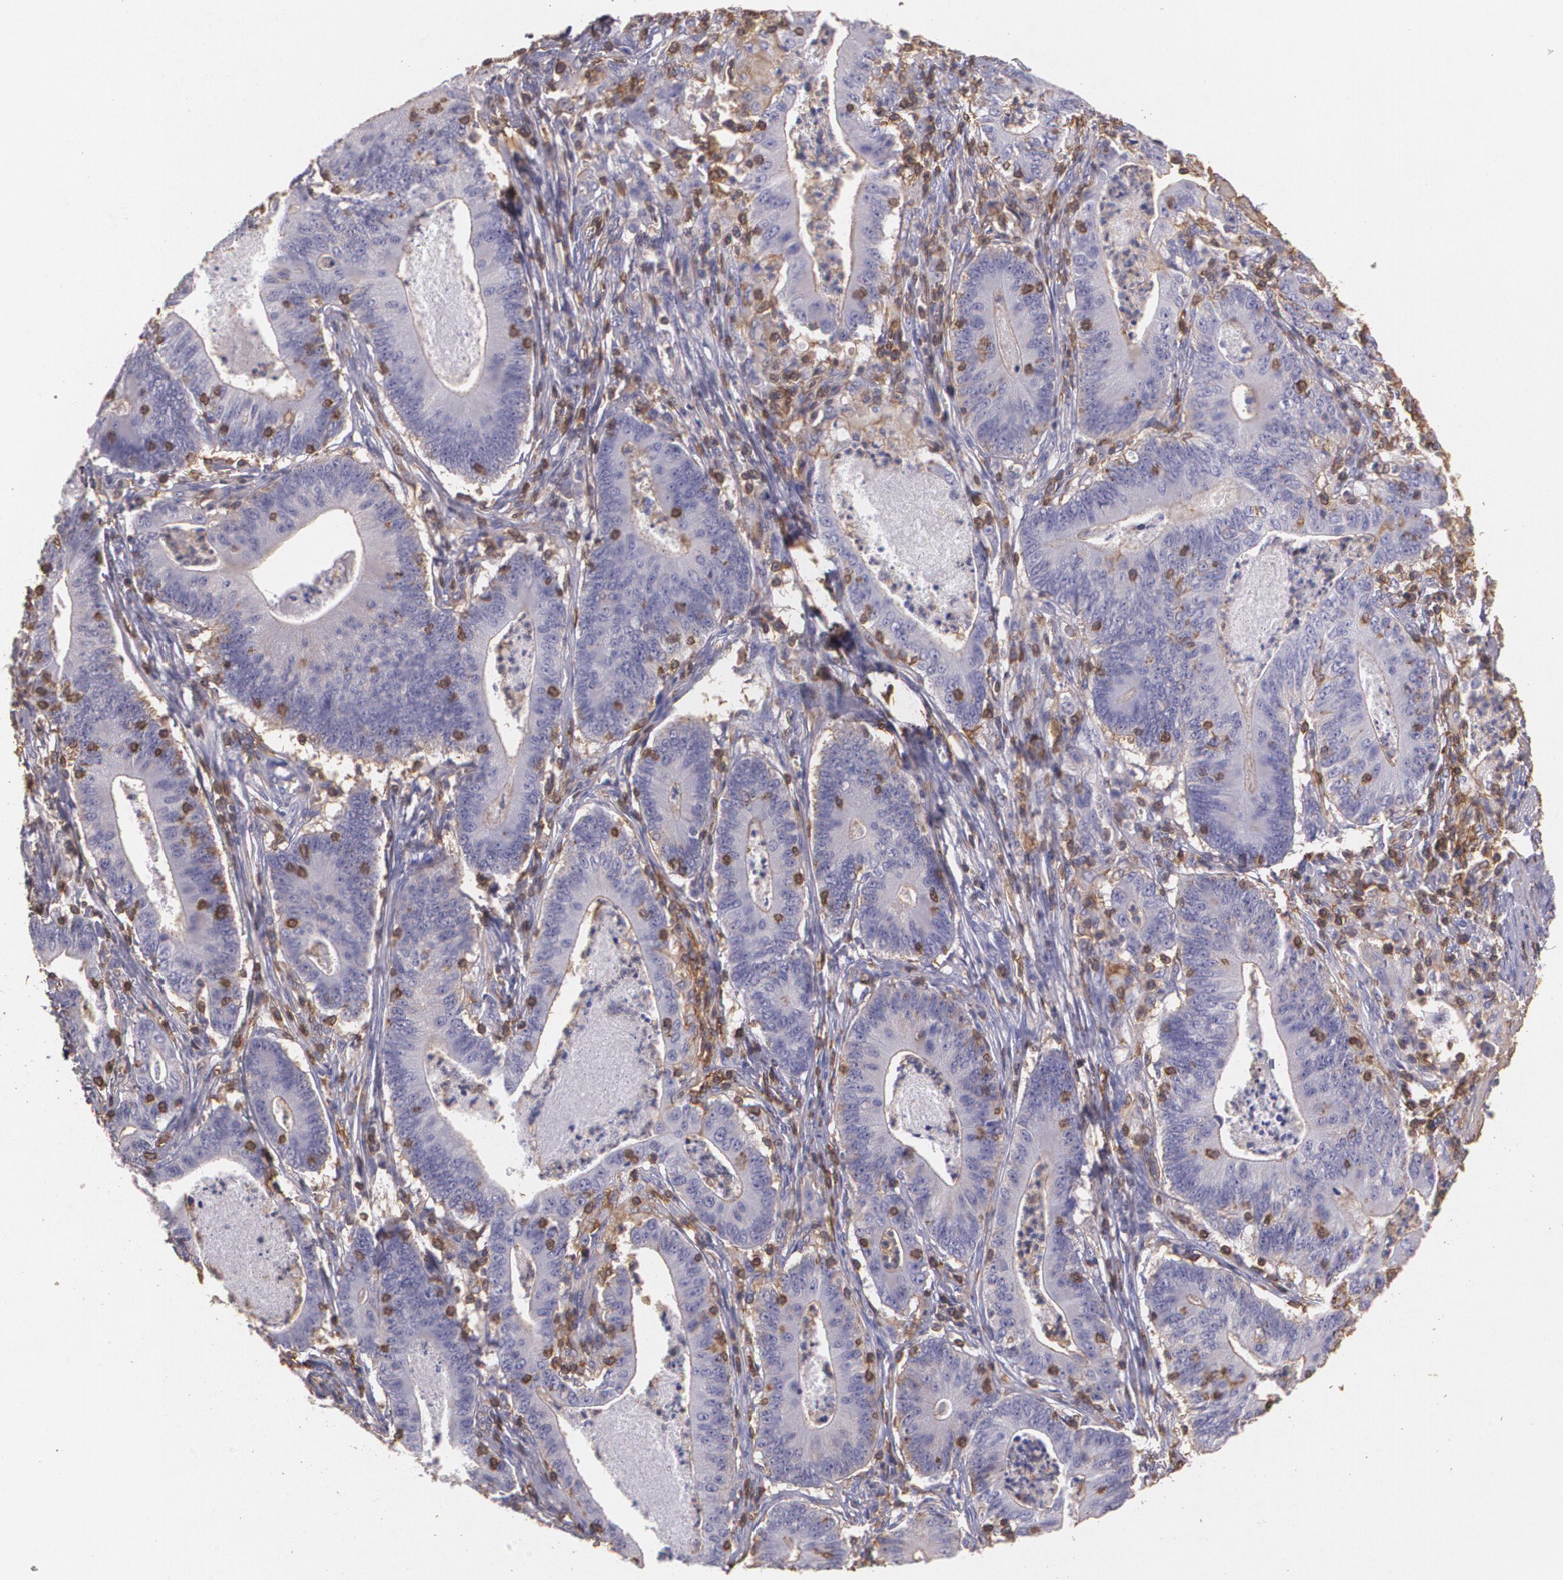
{"staining": {"intensity": "negative", "quantity": "none", "location": "none"}, "tissue": "stomach cancer", "cell_type": "Tumor cells", "image_type": "cancer", "snomed": [{"axis": "morphology", "description": "Adenocarcinoma, NOS"}, {"axis": "topography", "description": "Stomach, lower"}], "caption": "High power microscopy photomicrograph of an immunohistochemistry (IHC) histopathology image of stomach adenocarcinoma, revealing no significant expression in tumor cells. (DAB immunohistochemistry (IHC), high magnification).", "gene": "TGFBR1", "patient": {"sex": "female", "age": 86}}